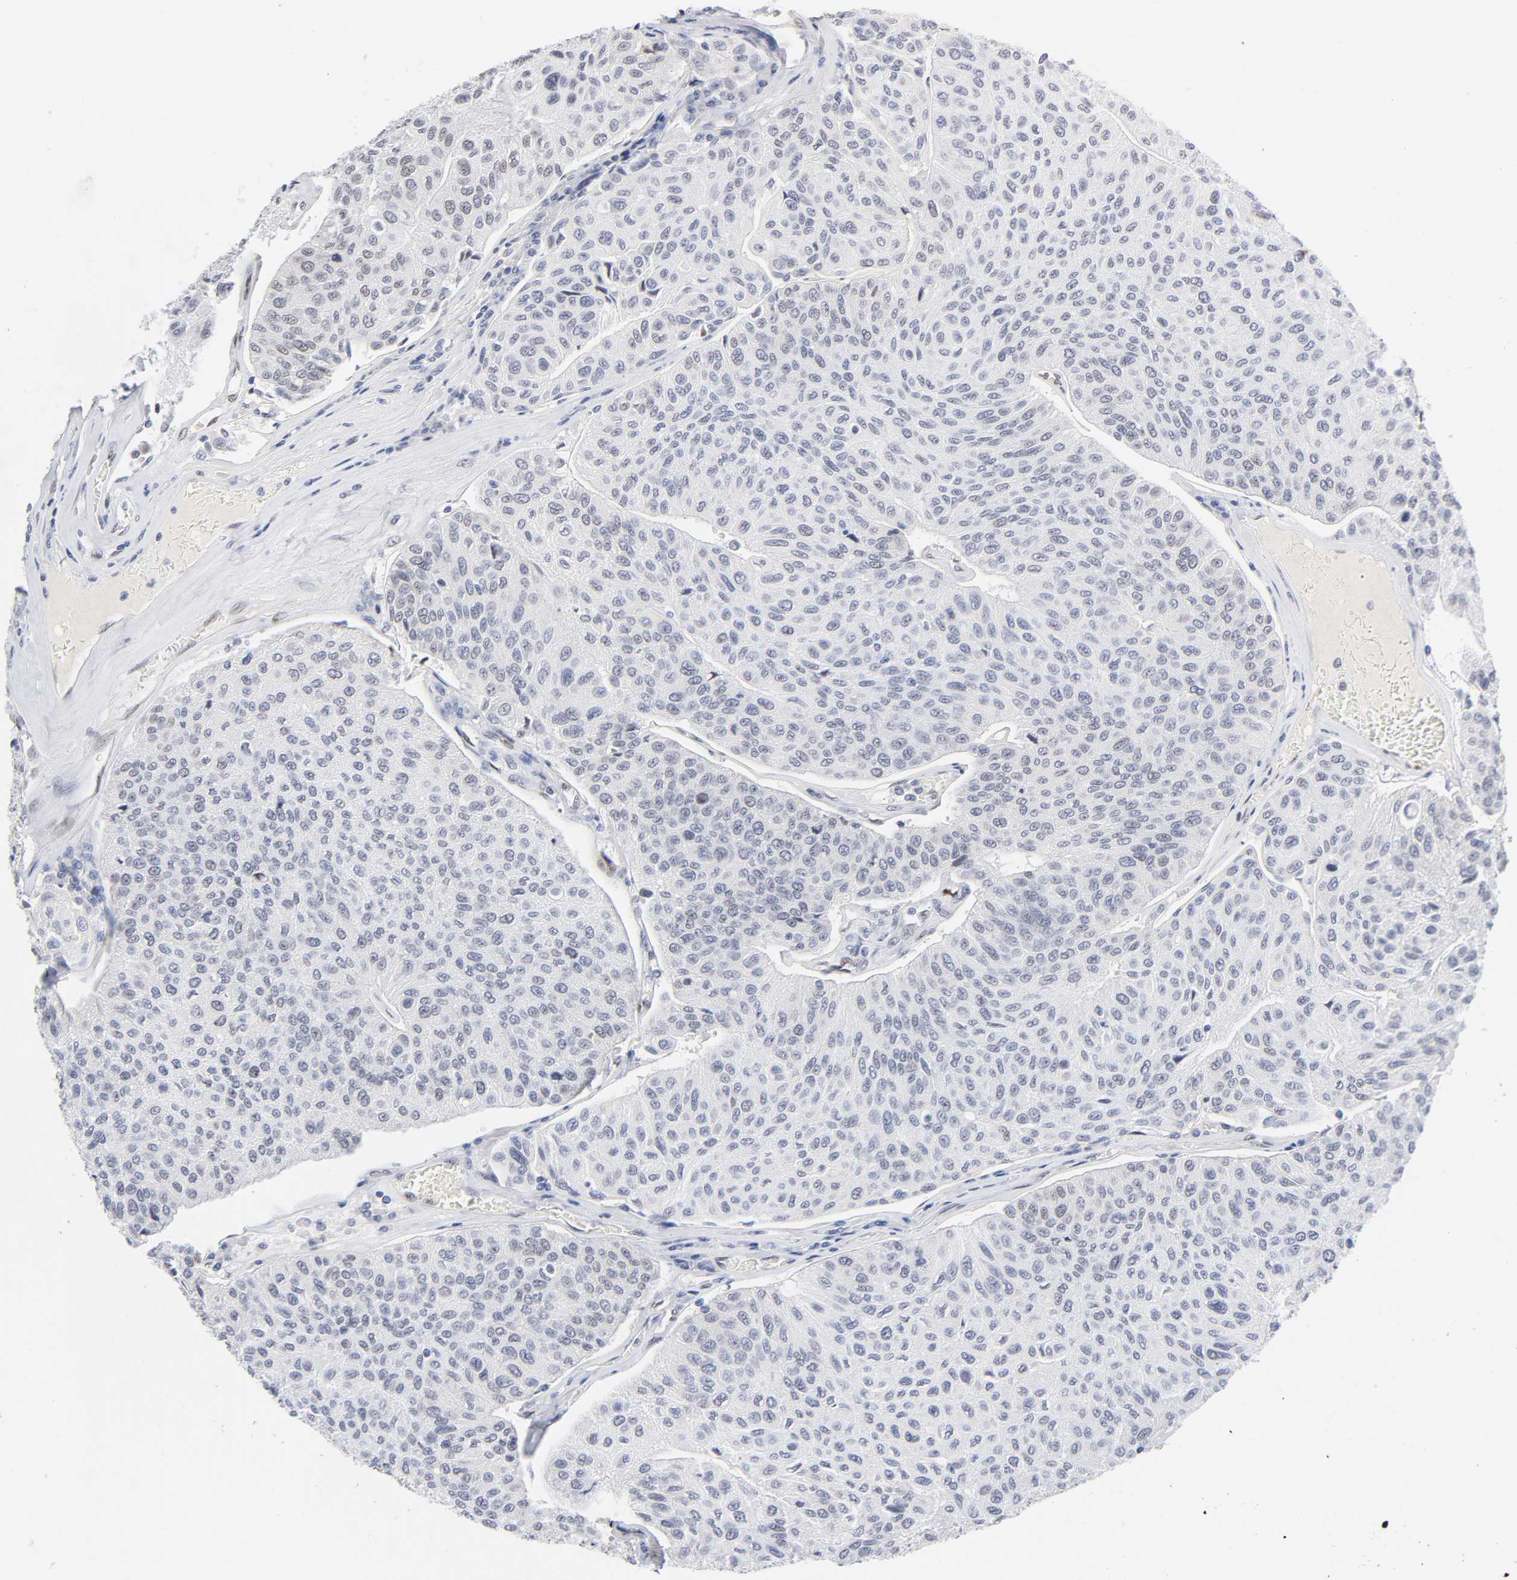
{"staining": {"intensity": "negative", "quantity": "none", "location": "none"}, "tissue": "urothelial cancer", "cell_type": "Tumor cells", "image_type": "cancer", "snomed": [{"axis": "morphology", "description": "Urothelial carcinoma, High grade"}, {"axis": "topography", "description": "Urinary bladder"}], "caption": "The image shows no significant expression in tumor cells of urothelial cancer.", "gene": "NFIC", "patient": {"sex": "male", "age": 66}}